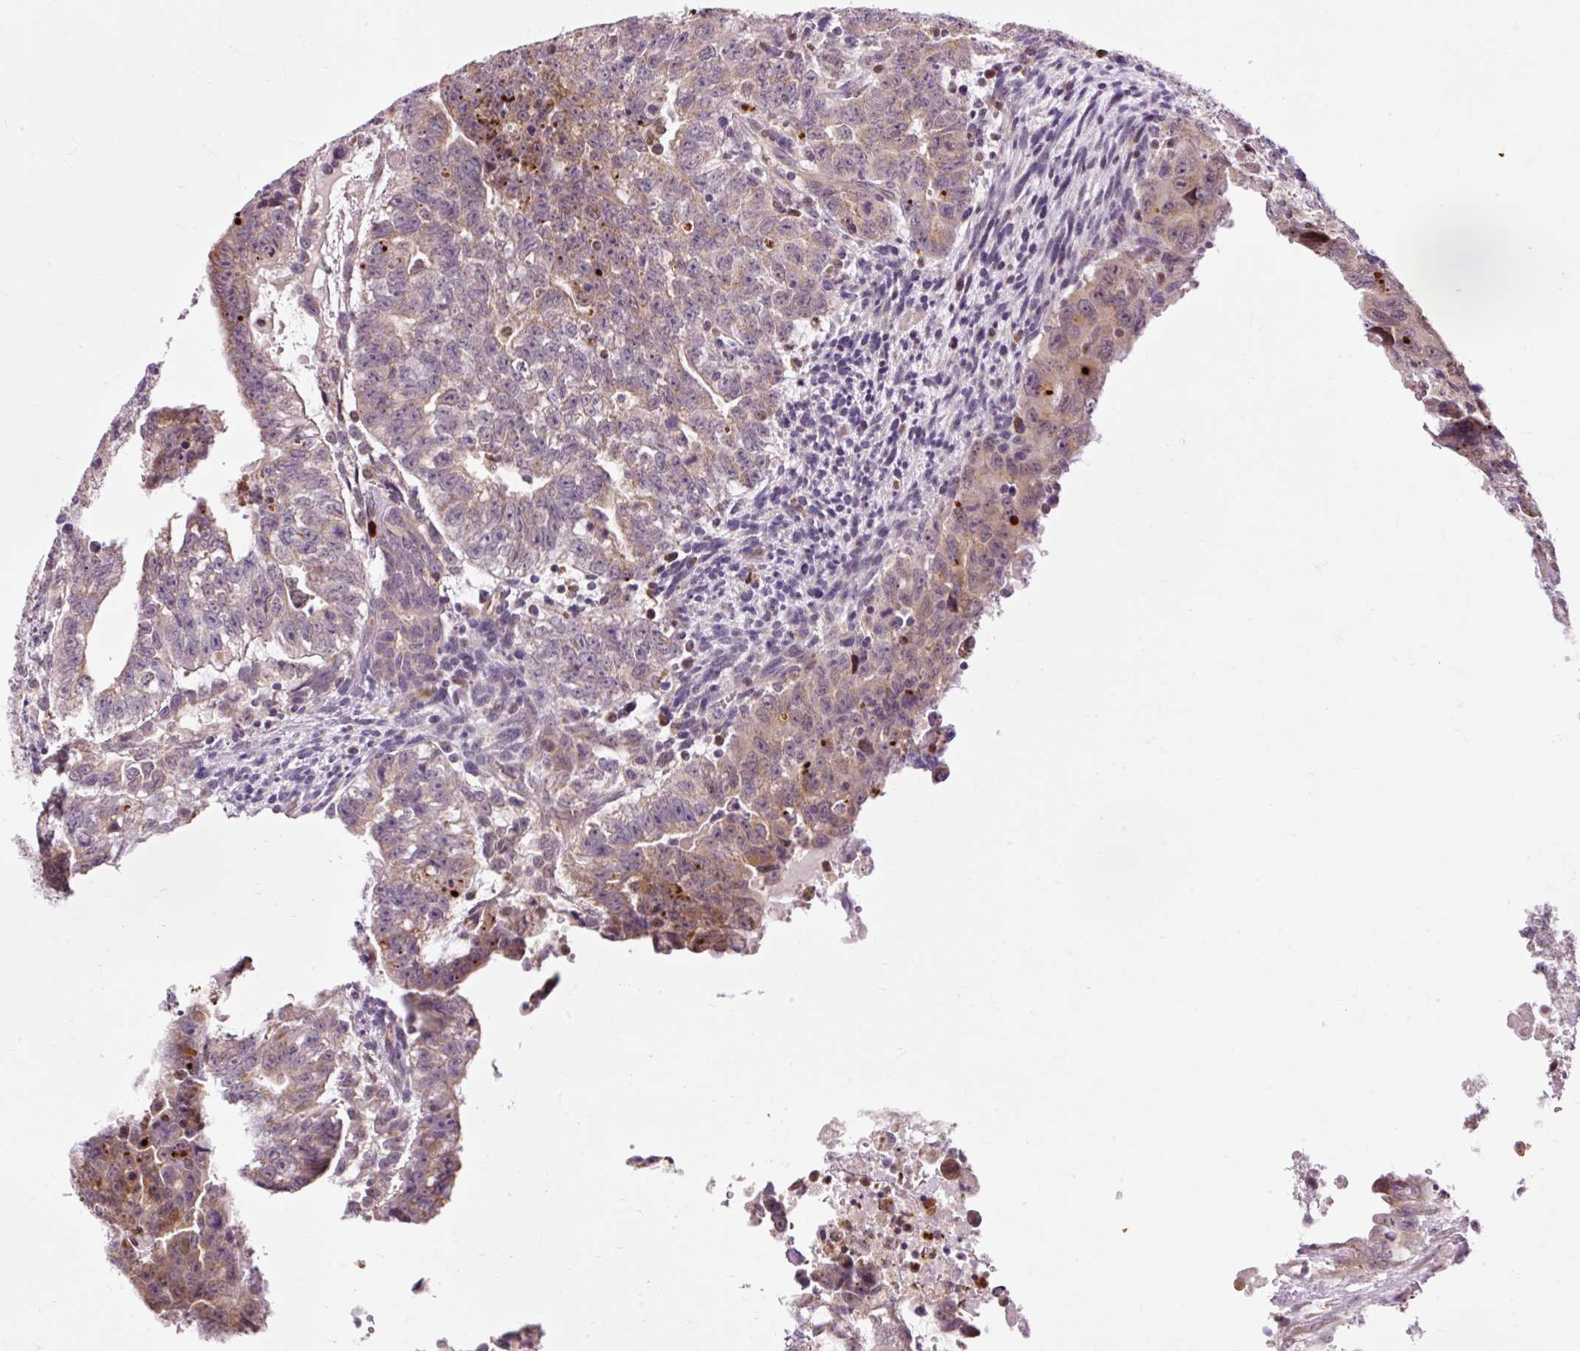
{"staining": {"intensity": "weak", "quantity": "25%-75%", "location": "cytoplasmic/membranous"}, "tissue": "testis cancer", "cell_type": "Tumor cells", "image_type": "cancer", "snomed": [{"axis": "morphology", "description": "Carcinoma, Embryonal, NOS"}, {"axis": "topography", "description": "Testis"}], "caption": "This histopathology image displays immunohistochemistry (IHC) staining of testis cancer (embryonal carcinoma), with low weak cytoplasmic/membranous expression in about 25%-75% of tumor cells.", "gene": "PRDX5", "patient": {"sex": "male", "age": 24}}